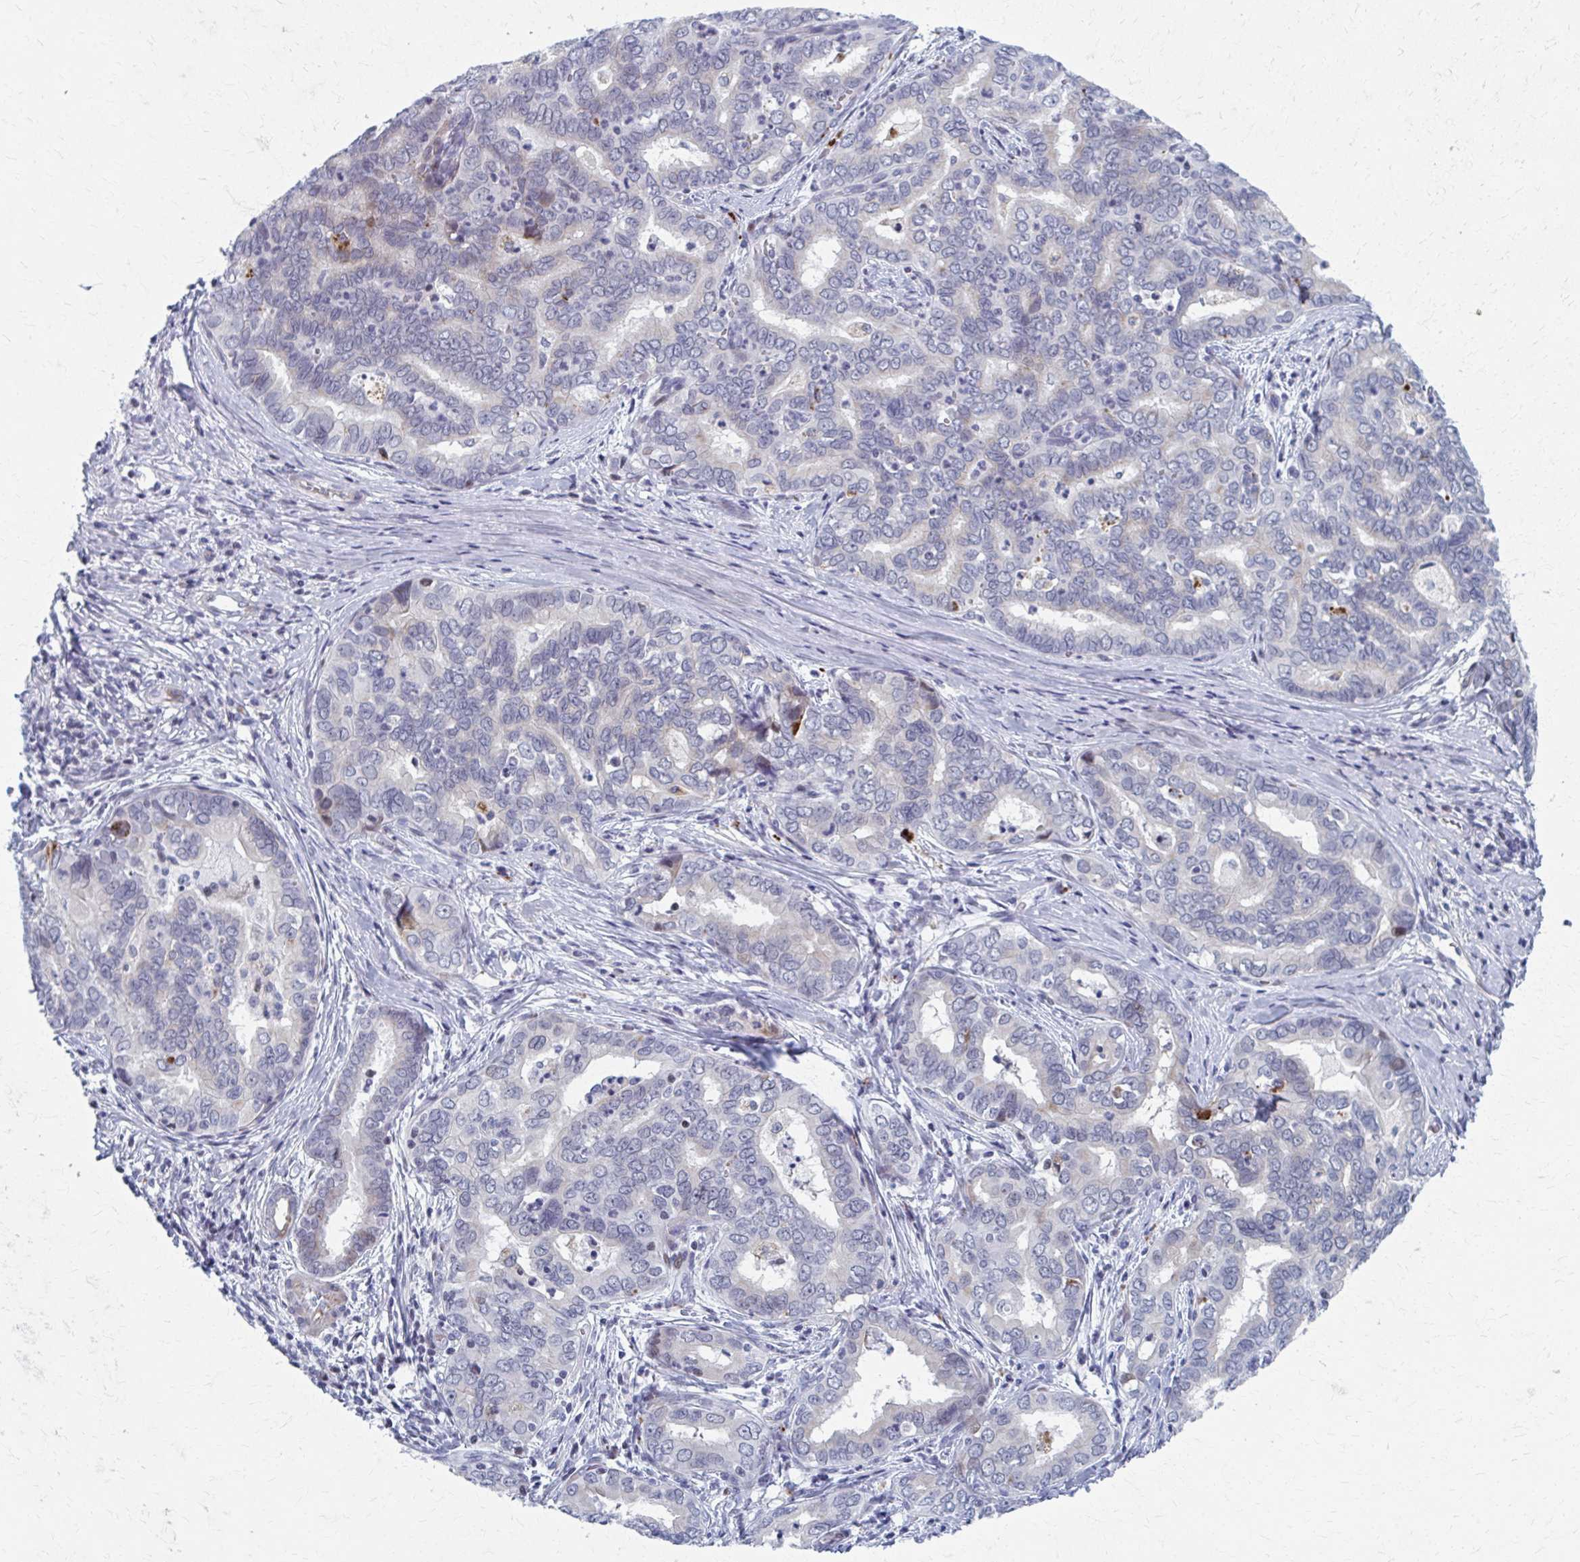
{"staining": {"intensity": "negative", "quantity": "none", "location": "none"}, "tissue": "liver cancer", "cell_type": "Tumor cells", "image_type": "cancer", "snomed": [{"axis": "morphology", "description": "Cholangiocarcinoma"}, {"axis": "topography", "description": "Liver"}], "caption": "There is no significant positivity in tumor cells of liver cancer.", "gene": "ABHD16B", "patient": {"sex": "female", "age": 64}}